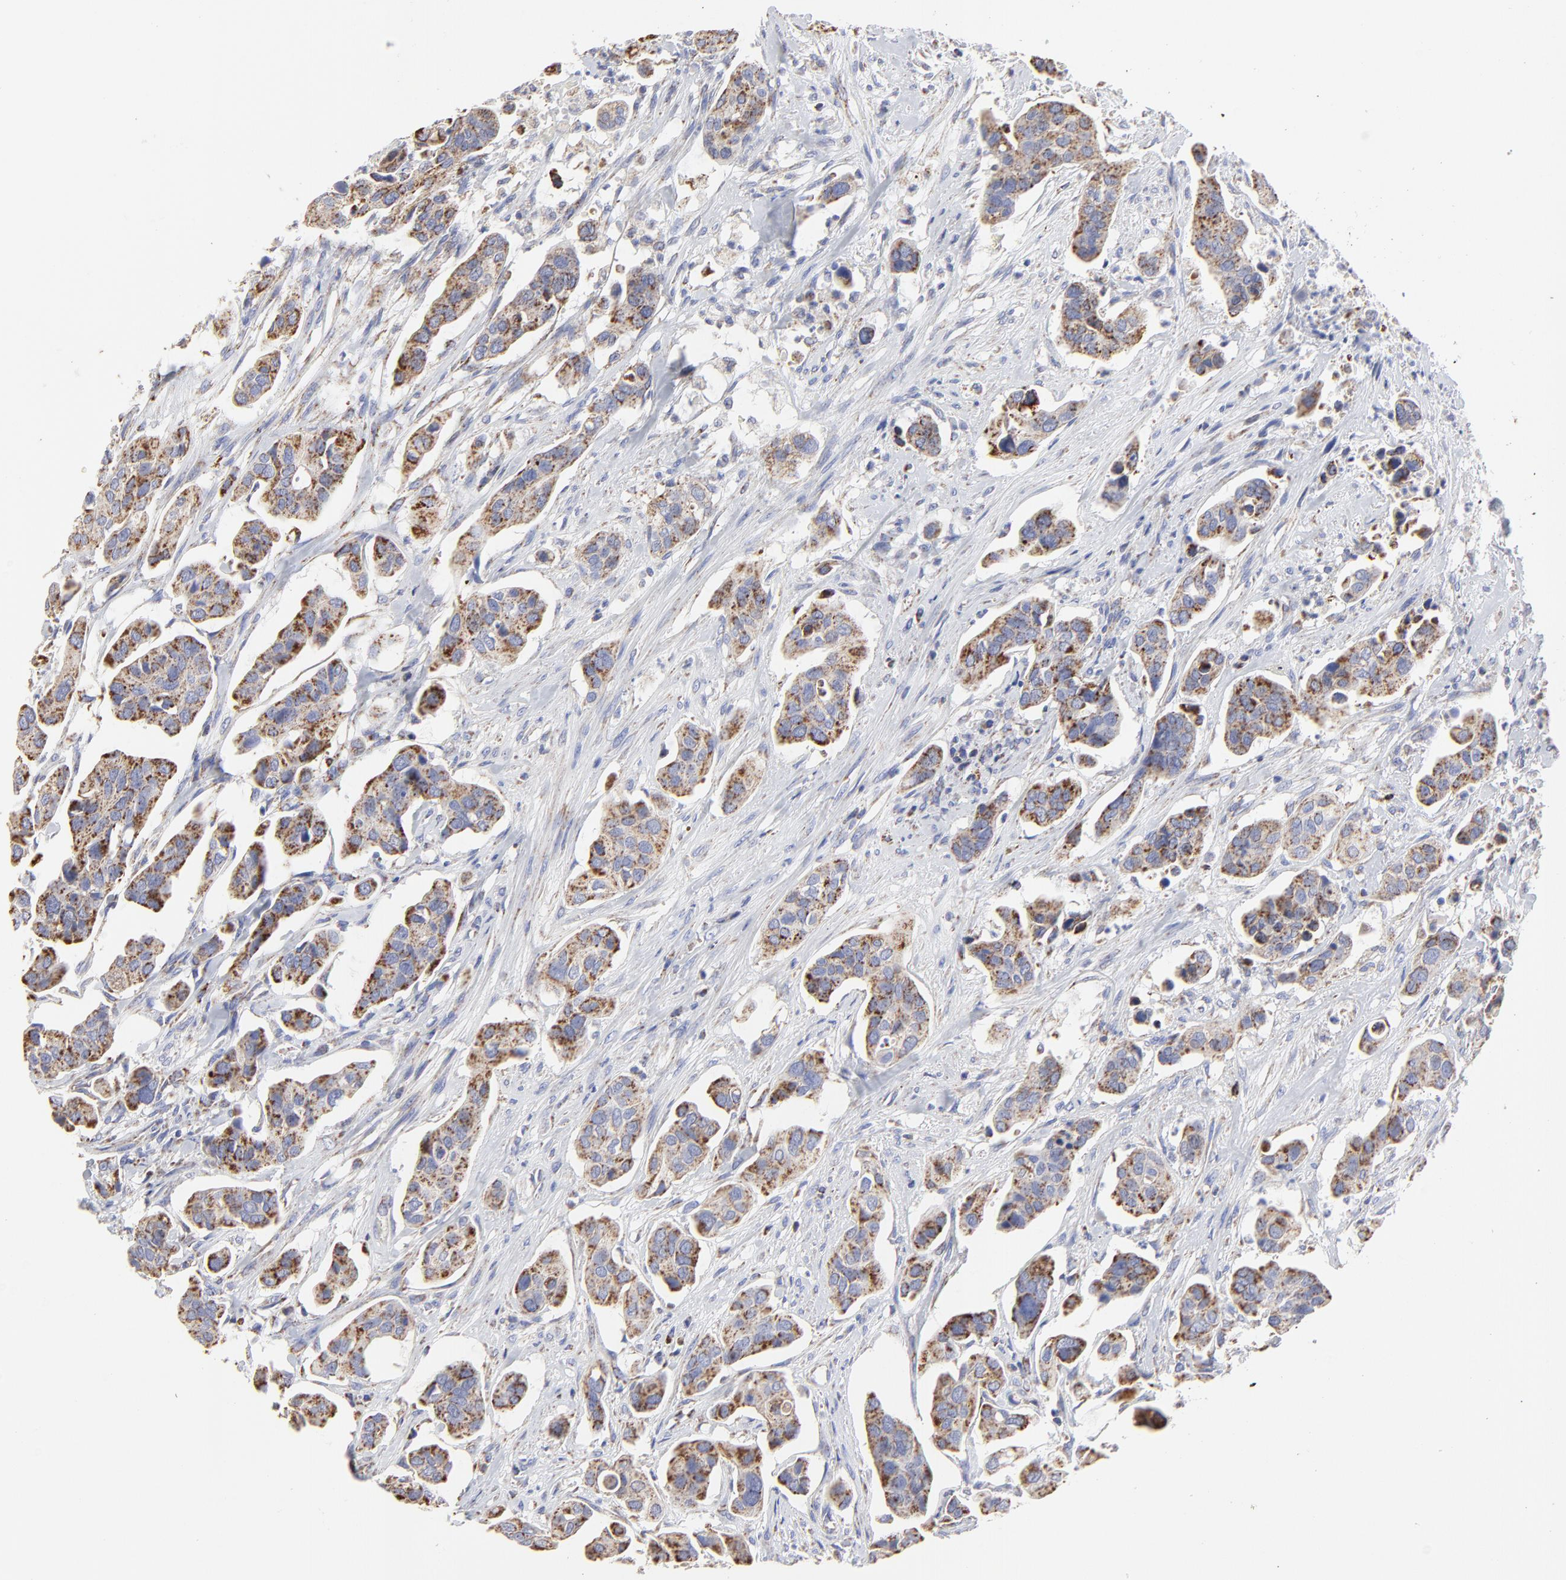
{"staining": {"intensity": "strong", "quantity": ">75%", "location": "cytoplasmic/membranous"}, "tissue": "urothelial cancer", "cell_type": "Tumor cells", "image_type": "cancer", "snomed": [{"axis": "morphology", "description": "Adenocarcinoma, NOS"}, {"axis": "topography", "description": "Urinary bladder"}], "caption": "Protein expression analysis of urothelial cancer demonstrates strong cytoplasmic/membranous expression in about >75% of tumor cells. The staining was performed using DAB (3,3'-diaminobenzidine), with brown indicating positive protein expression. Nuclei are stained blue with hematoxylin.", "gene": "PINK1", "patient": {"sex": "male", "age": 61}}